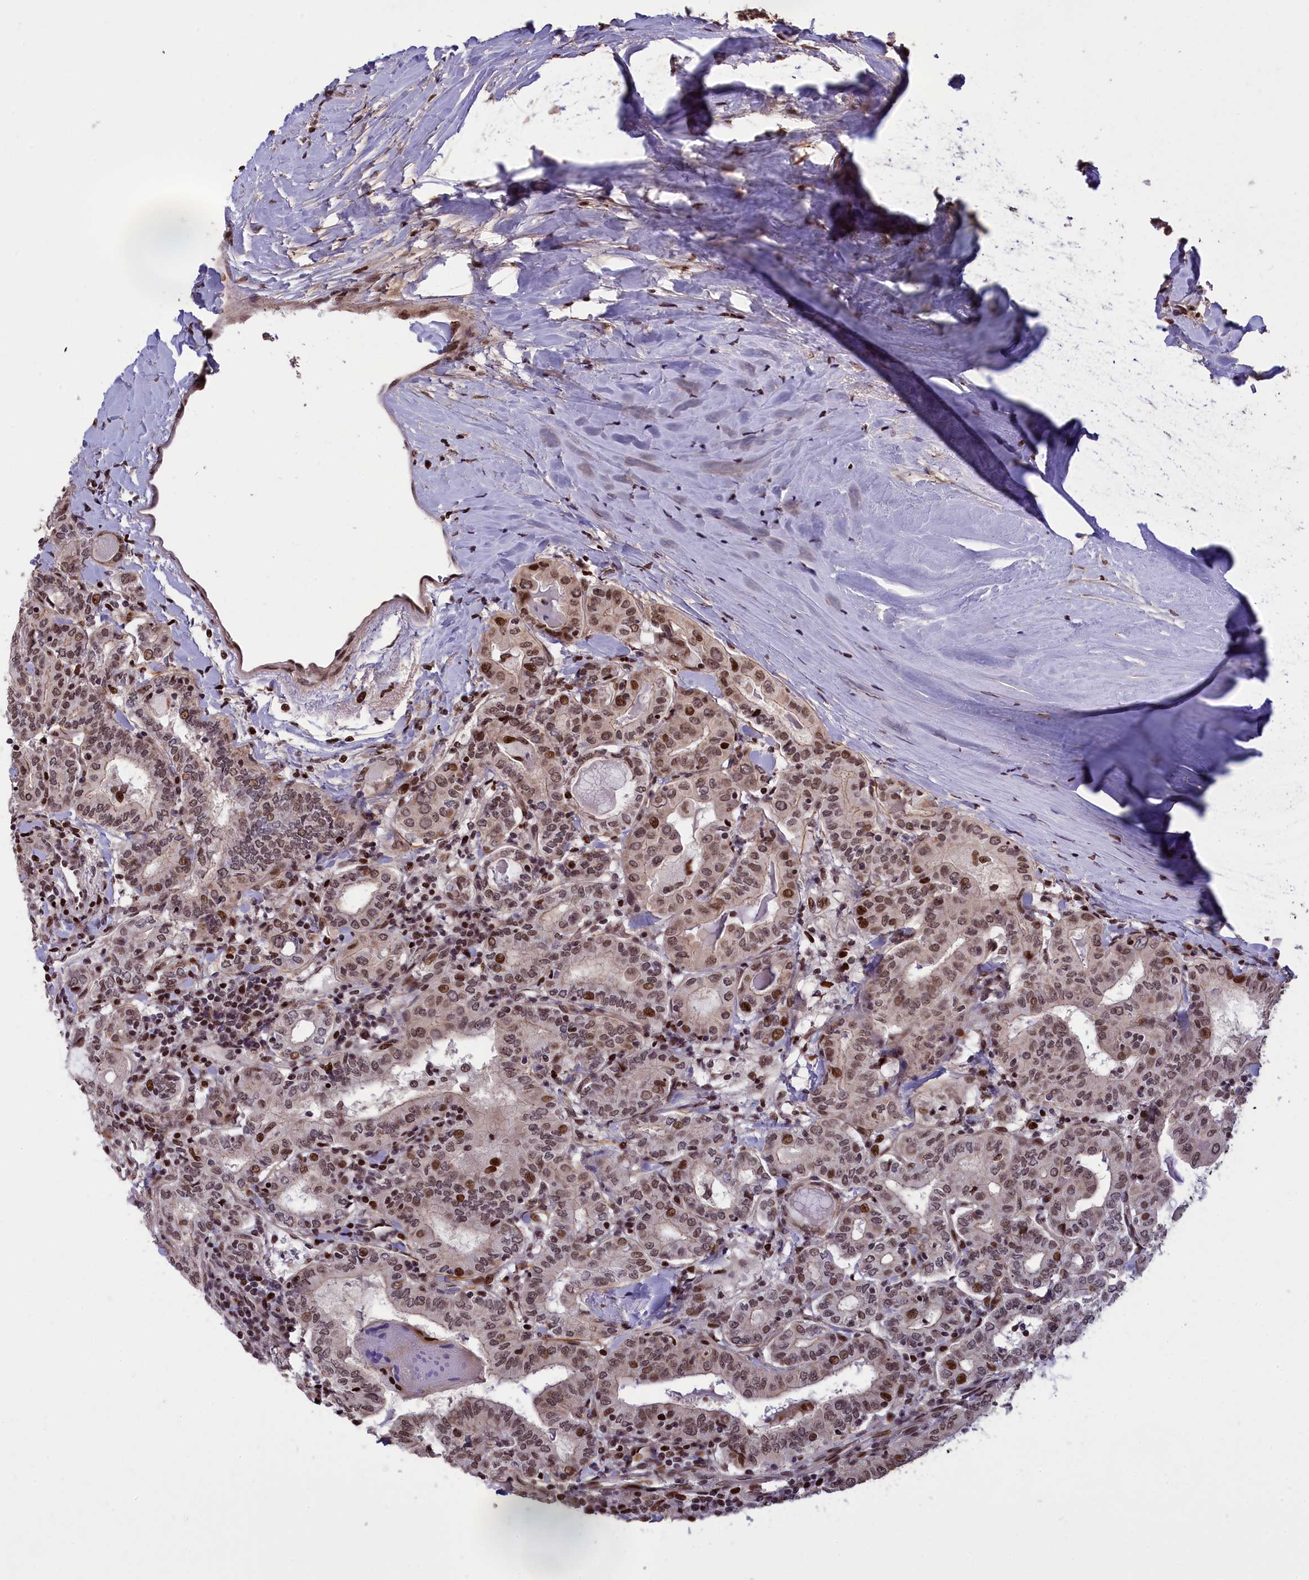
{"staining": {"intensity": "moderate", "quantity": ">75%", "location": "nuclear"}, "tissue": "thyroid cancer", "cell_type": "Tumor cells", "image_type": "cancer", "snomed": [{"axis": "morphology", "description": "Papillary adenocarcinoma, NOS"}, {"axis": "topography", "description": "Thyroid gland"}], "caption": "Human thyroid papillary adenocarcinoma stained for a protein (brown) shows moderate nuclear positive expression in approximately >75% of tumor cells.", "gene": "RELB", "patient": {"sex": "female", "age": 72}}